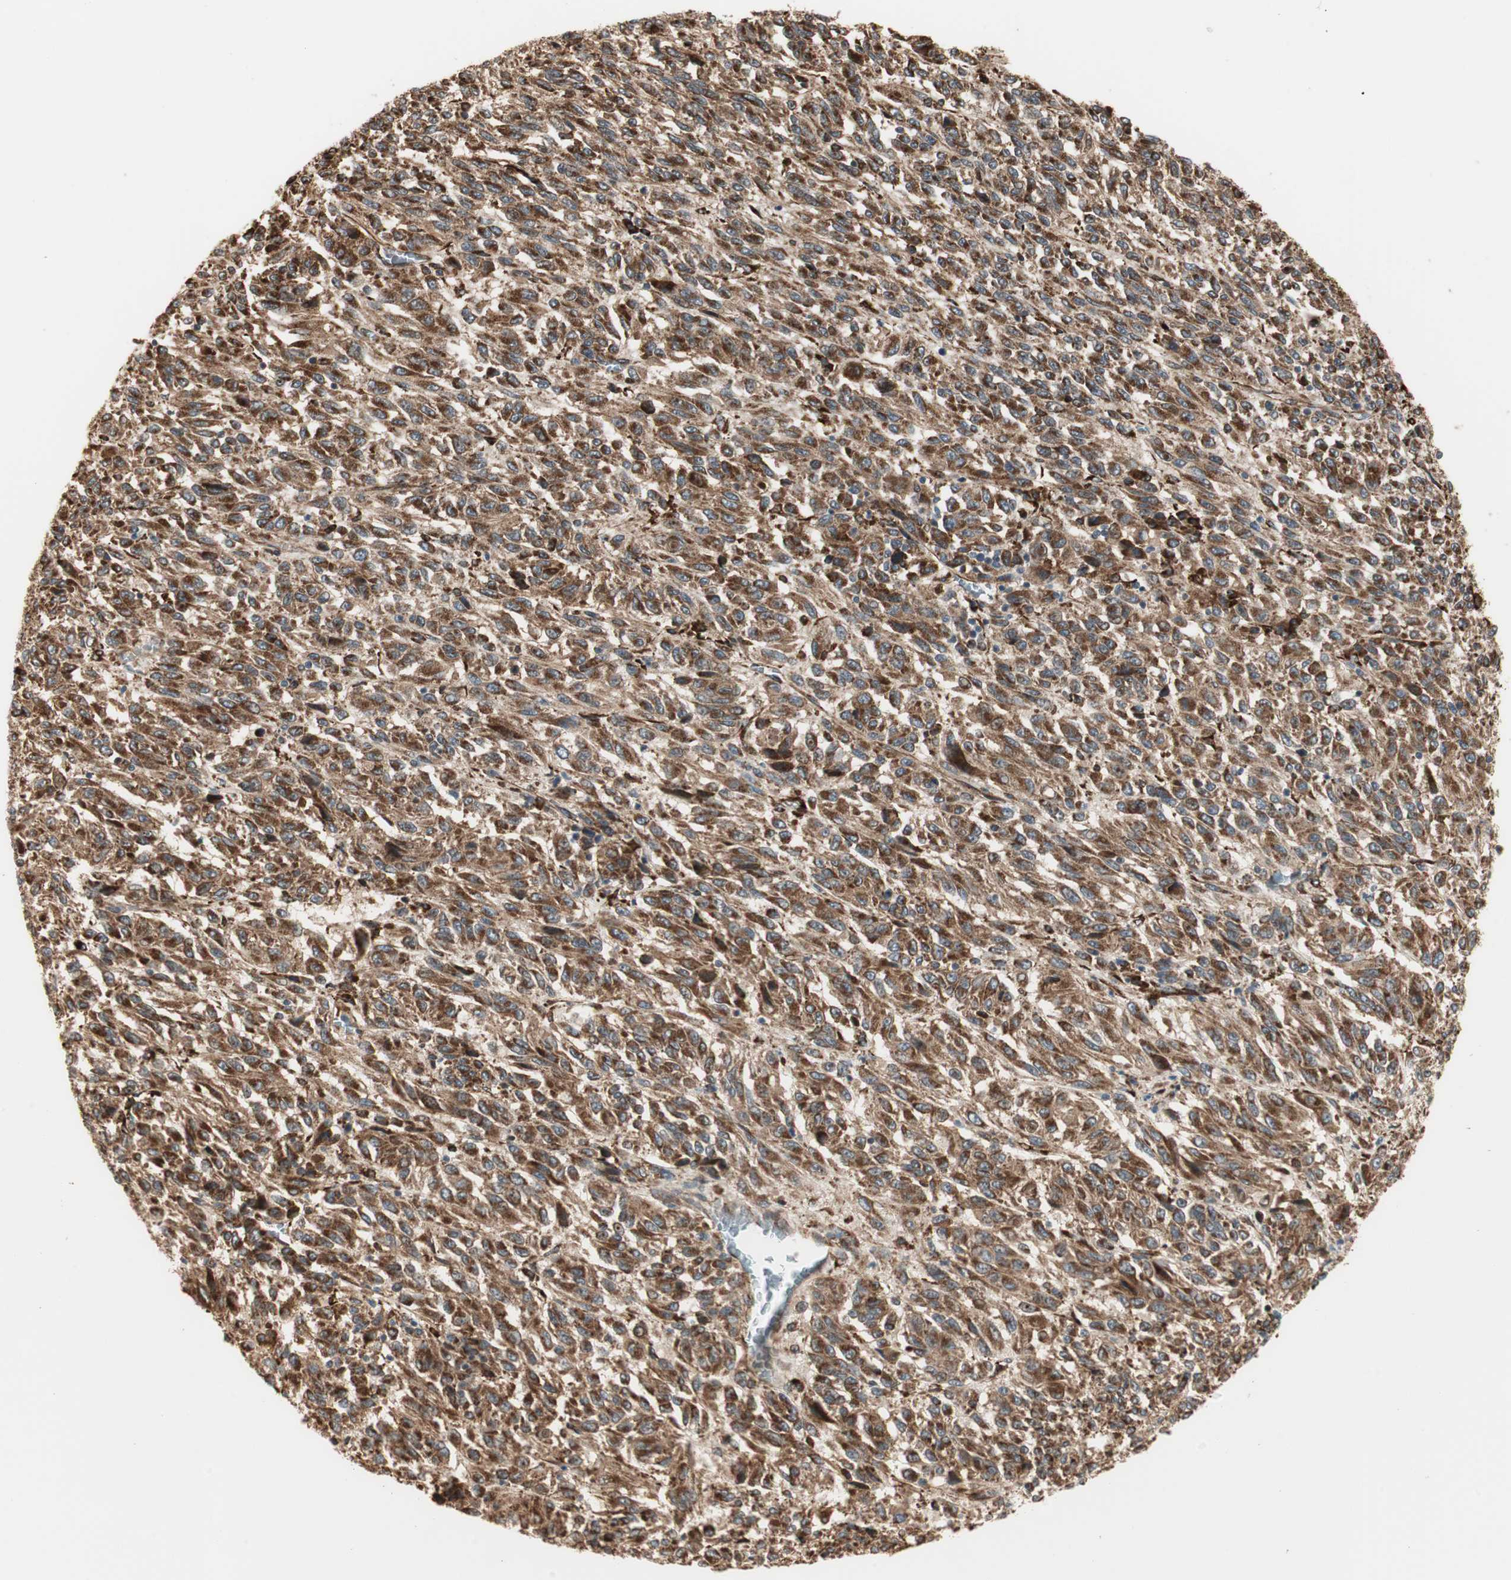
{"staining": {"intensity": "strong", "quantity": ">75%", "location": "cytoplasmic/membranous"}, "tissue": "melanoma", "cell_type": "Tumor cells", "image_type": "cancer", "snomed": [{"axis": "morphology", "description": "Malignant melanoma, Metastatic site"}, {"axis": "topography", "description": "Lung"}], "caption": "The photomicrograph demonstrates a brown stain indicating the presence of a protein in the cytoplasmic/membranous of tumor cells in malignant melanoma (metastatic site).", "gene": "P4HA1", "patient": {"sex": "male", "age": 64}}